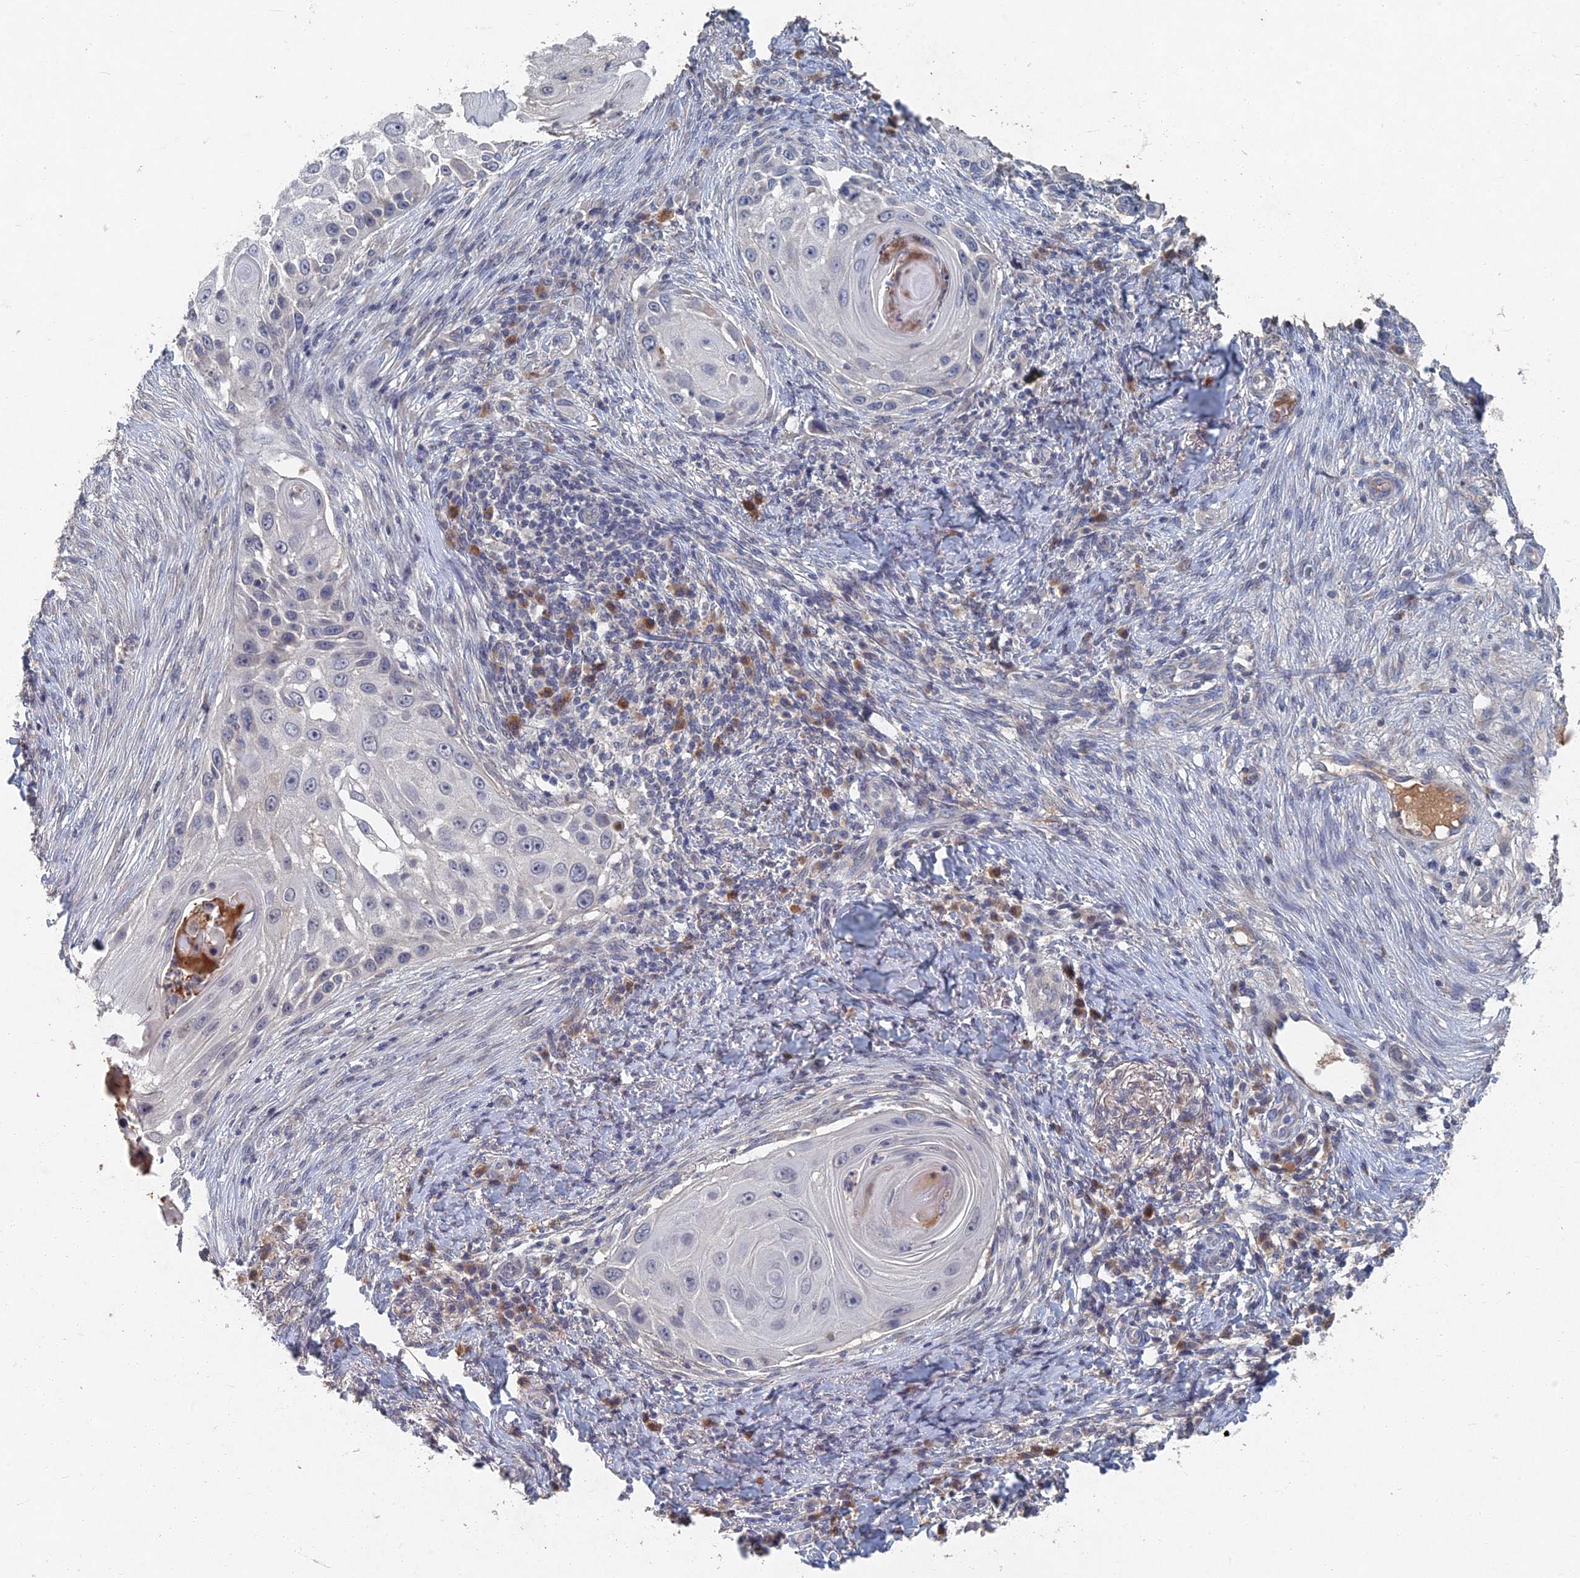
{"staining": {"intensity": "negative", "quantity": "none", "location": "none"}, "tissue": "skin cancer", "cell_type": "Tumor cells", "image_type": "cancer", "snomed": [{"axis": "morphology", "description": "Squamous cell carcinoma, NOS"}, {"axis": "topography", "description": "Skin"}], "caption": "Protein analysis of skin cancer displays no significant expression in tumor cells.", "gene": "GNA15", "patient": {"sex": "female", "age": 44}}